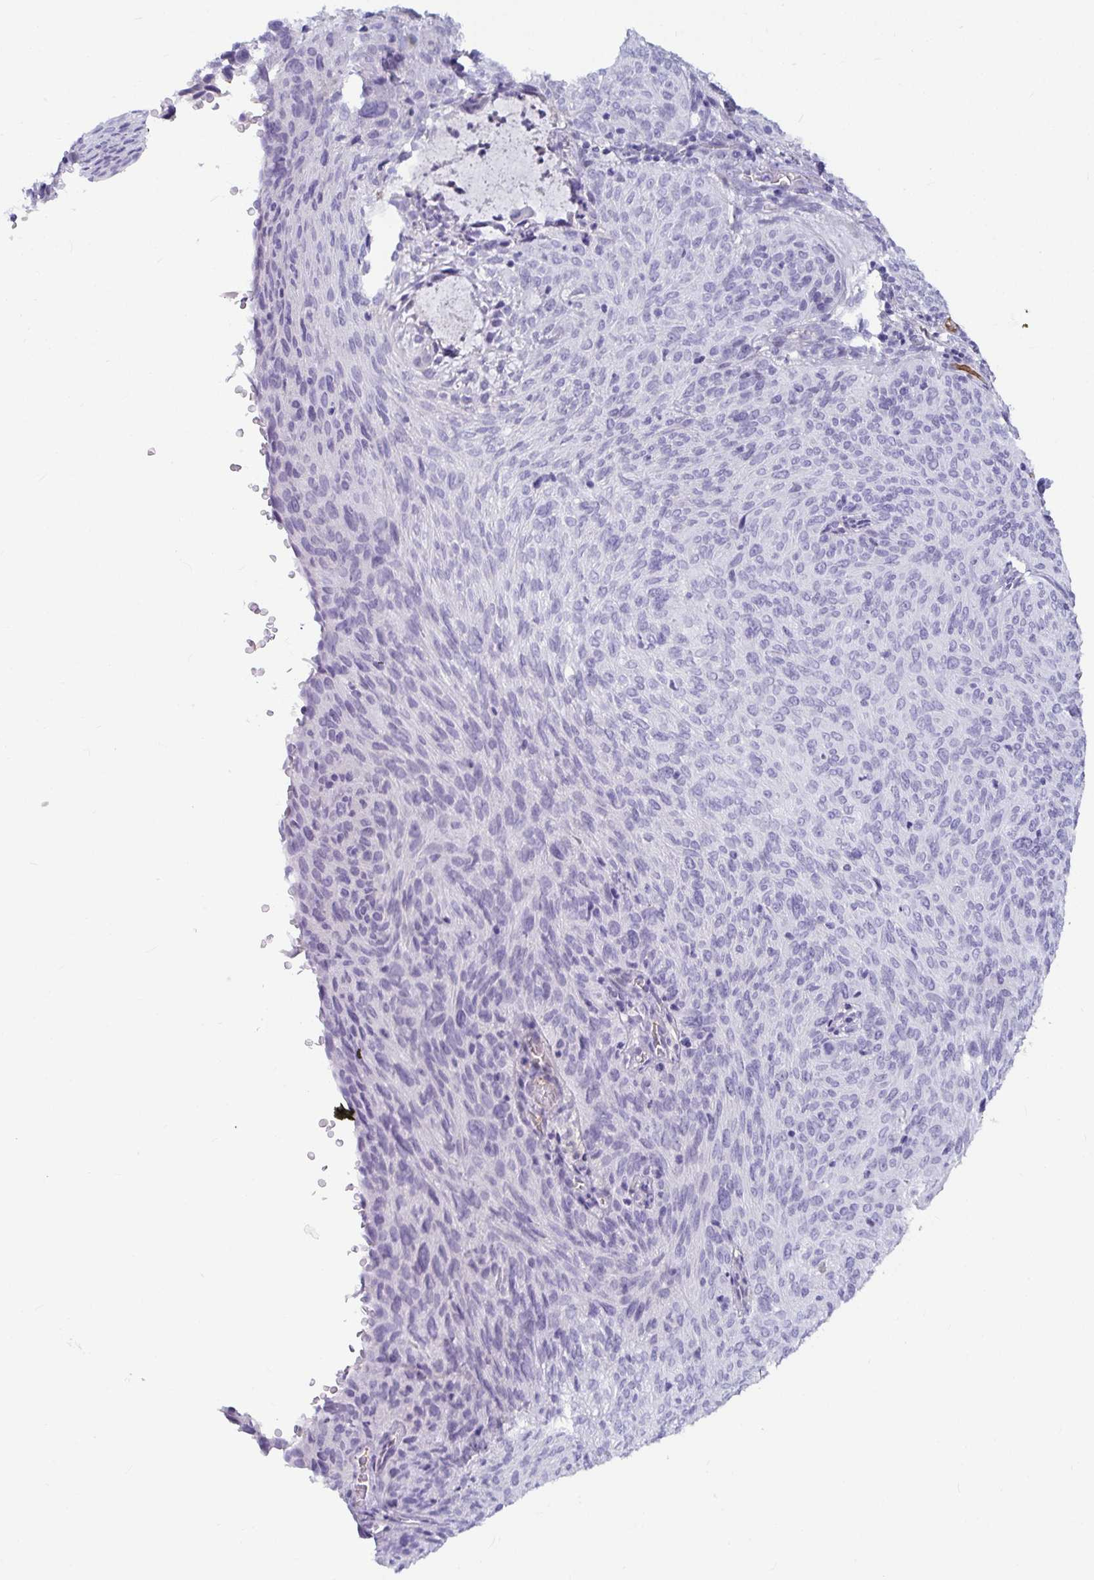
{"staining": {"intensity": "negative", "quantity": "none", "location": "none"}, "tissue": "cervical cancer", "cell_type": "Tumor cells", "image_type": "cancer", "snomed": [{"axis": "morphology", "description": "Squamous cell carcinoma, NOS"}, {"axis": "topography", "description": "Cervix"}], "caption": "Tumor cells show no significant expression in squamous cell carcinoma (cervical).", "gene": "NPY", "patient": {"sex": "female", "age": 49}}